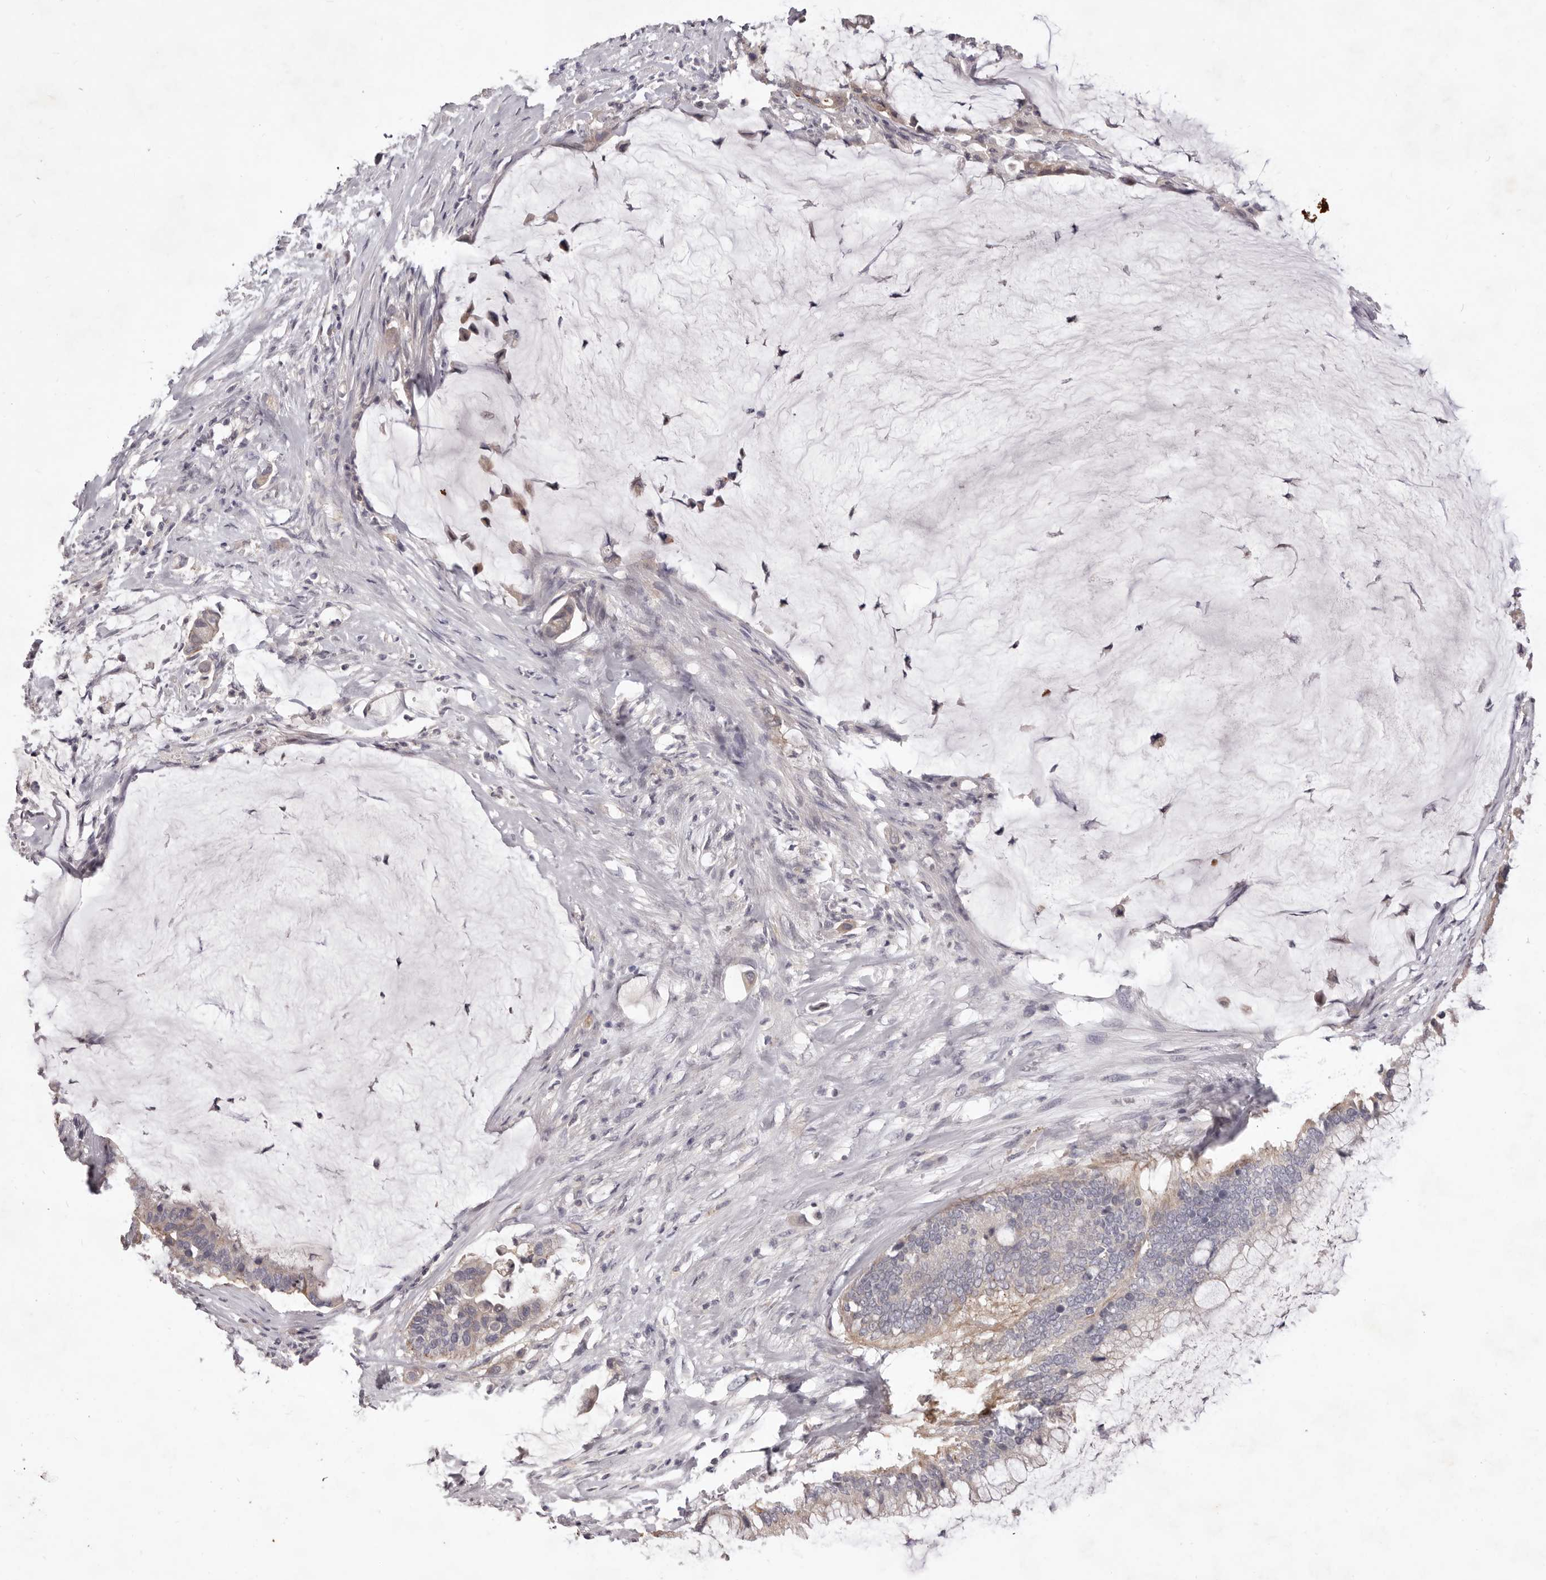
{"staining": {"intensity": "weak", "quantity": ">75%", "location": "cytoplasmic/membranous"}, "tissue": "pancreatic cancer", "cell_type": "Tumor cells", "image_type": "cancer", "snomed": [{"axis": "morphology", "description": "Adenocarcinoma, NOS"}, {"axis": "topography", "description": "Pancreas"}], "caption": "Immunohistochemistry micrograph of human adenocarcinoma (pancreatic) stained for a protein (brown), which exhibits low levels of weak cytoplasmic/membranous staining in approximately >75% of tumor cells.", "gene": "GARNL3", "patient": {"sex": "male", "age": 41}}